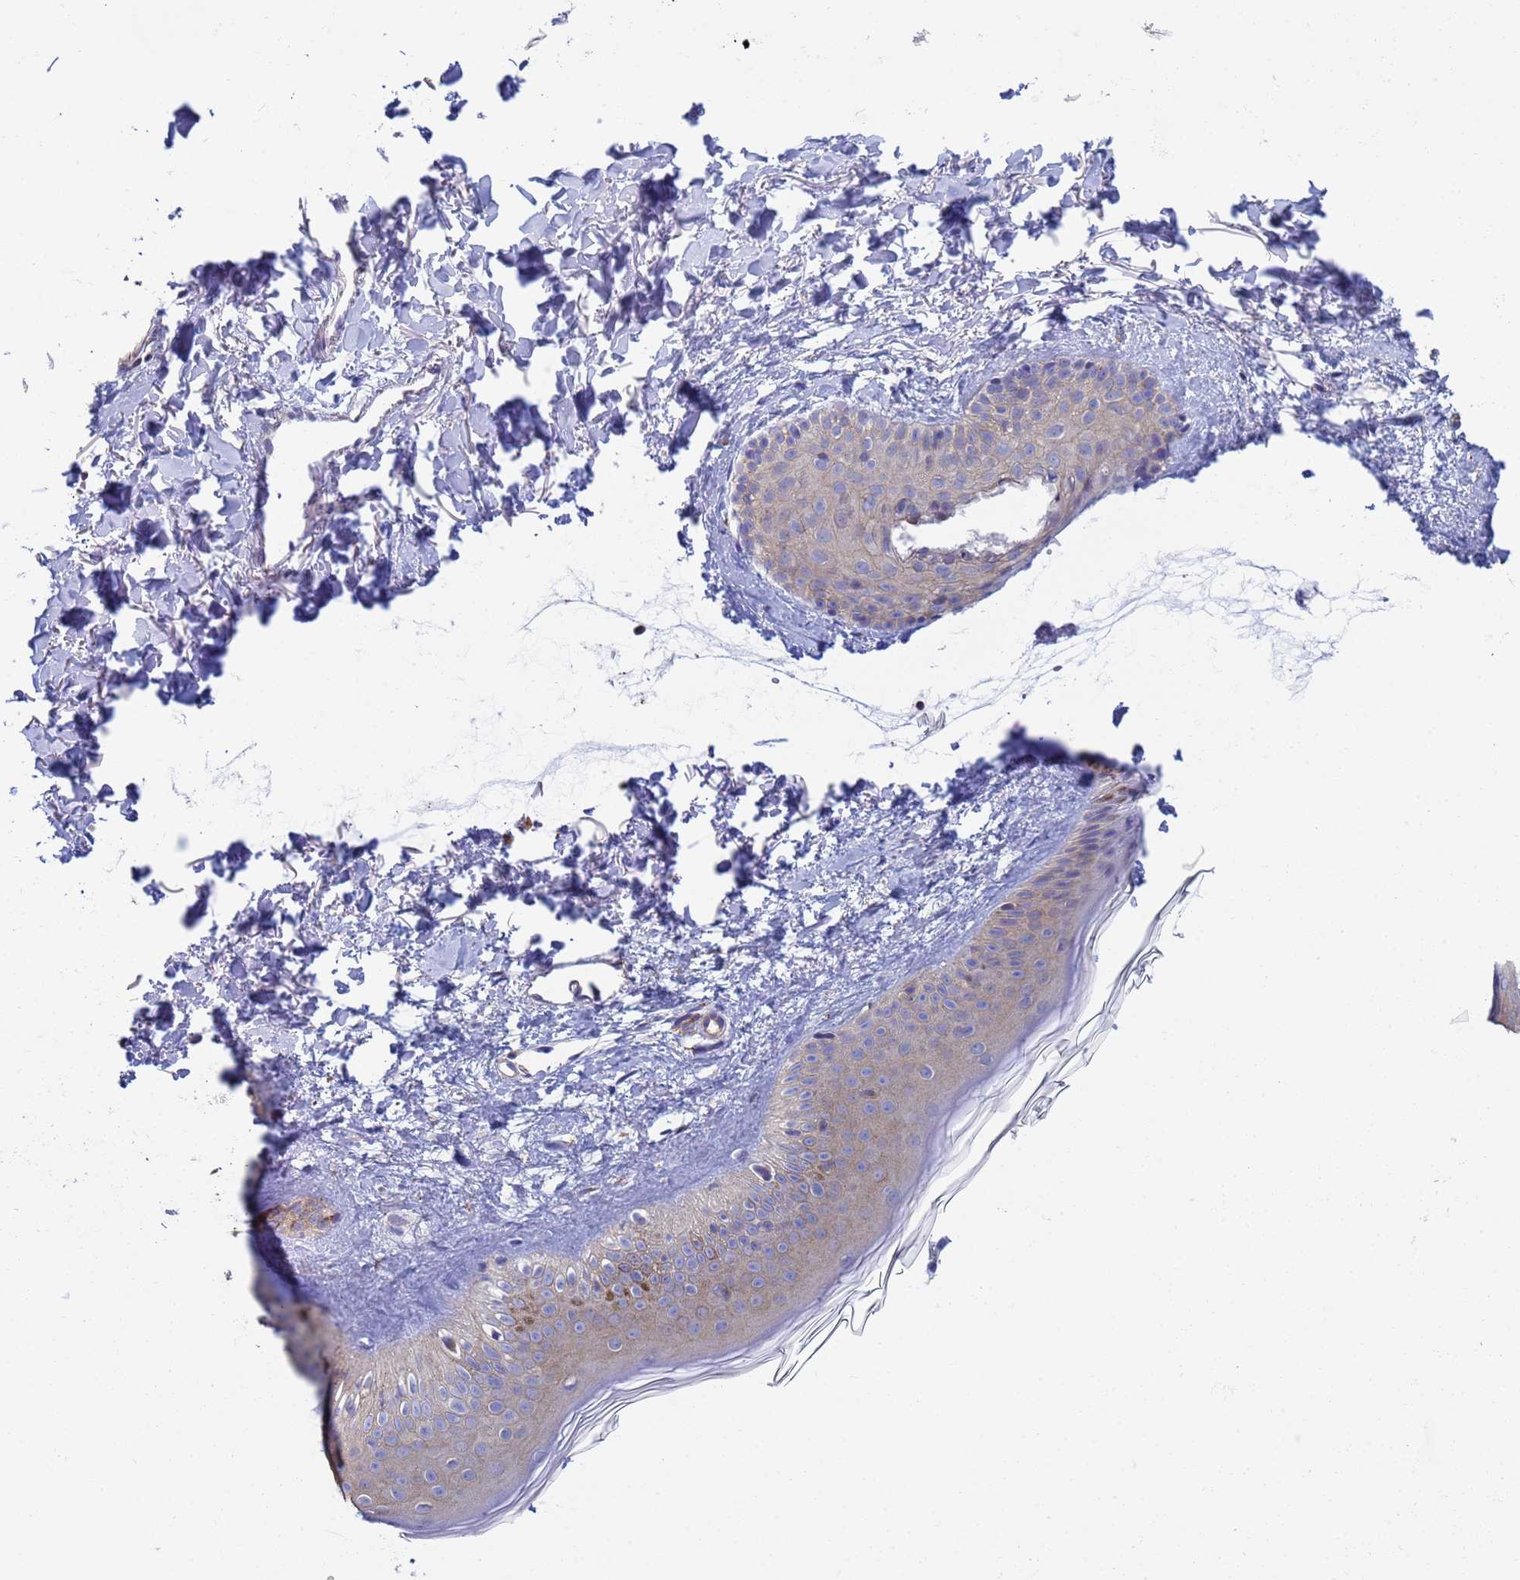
{"staining": {"intensity": "negative", "quantity": "none", "location": "none"}, "tissue": "skin", "cell_type": "Fibroblasts", "image_type": "normal", "snomed": [{"axis": "morphology", "description": "Normal tissue, NOS"}, {"axis": "topography", "description": "Skin"}], "caption": "The image displays no significant positivity in fibroblasts of skin.", "gene": "ZNG1A", "patient": {"sex": "female", "age": 58}}